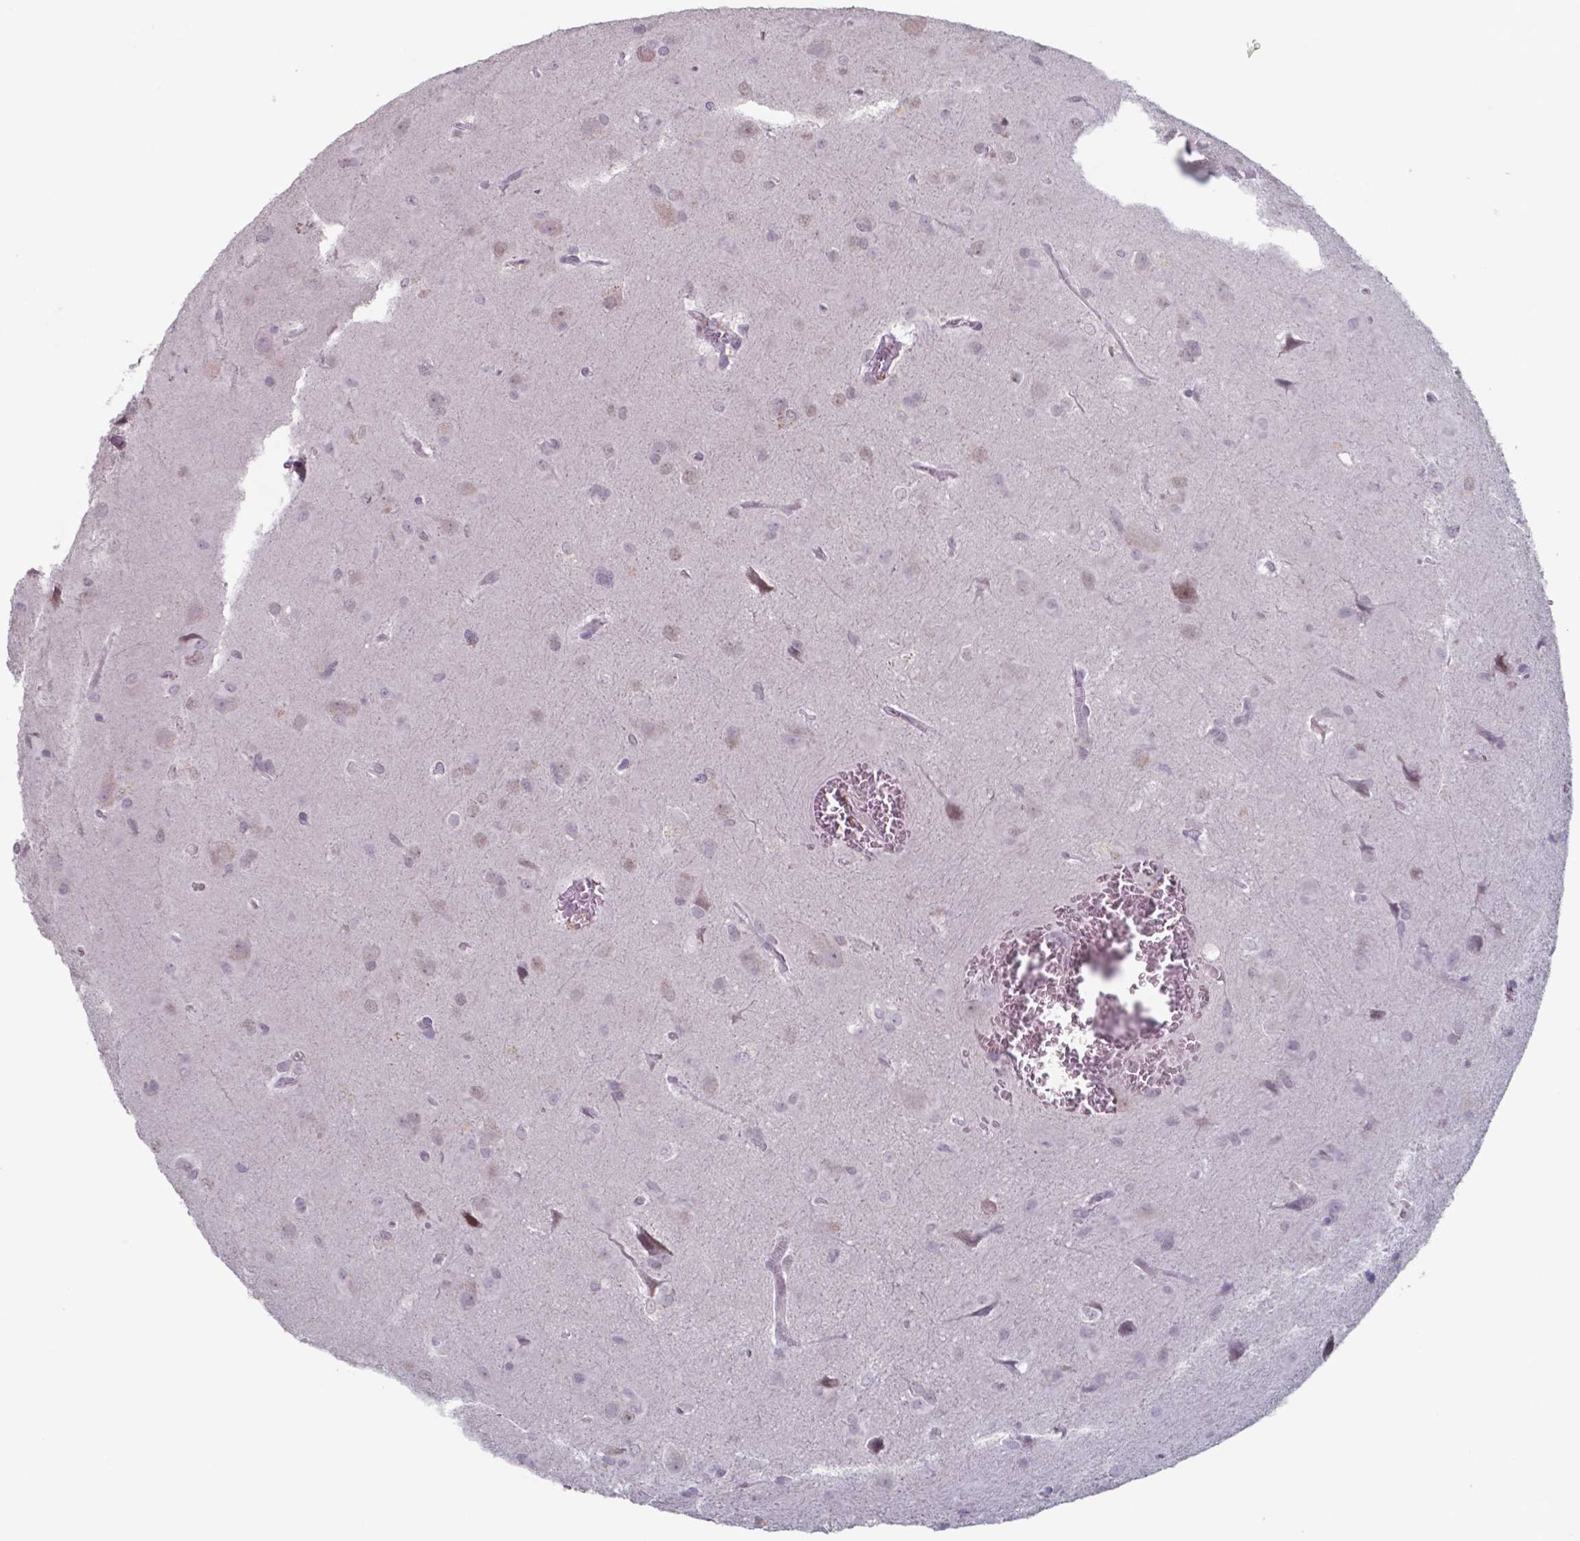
{"staining": {"intensity": "weak", "quantity": "<25%", "location": "nuclear"}, "tissue": "glioma", "cell_type": "Tumor cells", "image_type": "cancer", "snomed": [{"axis": "morphology", "description": "Glioma, malignant, Low grade"}, {"axis": "topography", "description": "Brain"}], "caption": "The histopathology image reveals no significant expression in tumor cells of malignant glioma (low-grade). (DAB (3,3'-diaminobenzidine) immunohistochemistry (IHC) visualized using brightfield microscopy, high magnification).", "gene": "TDP2", "patient": {"sex": "male", "age": 58}}